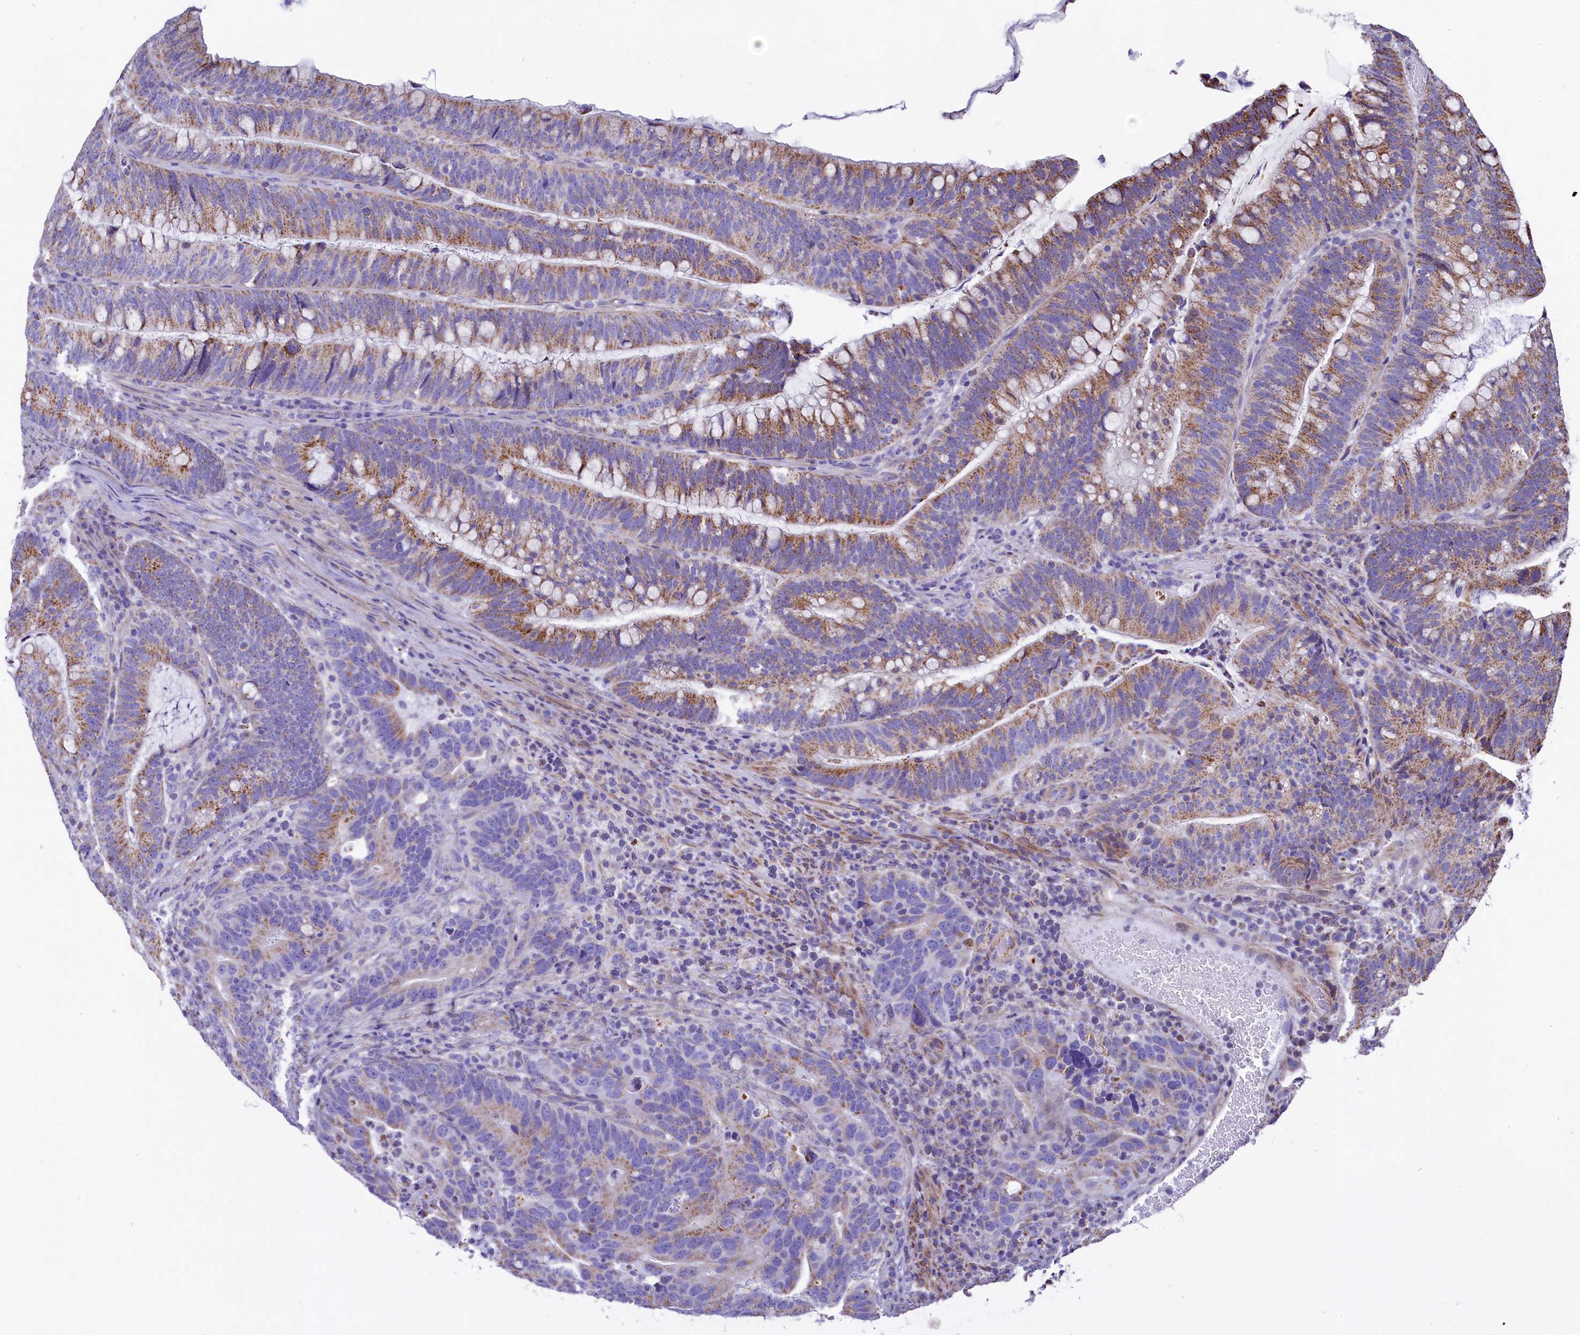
{"staining": {"intensity": "moderate", "quantity": "25%-75%", "location": "cytoplasmic/membranous"}, "tissue": "colorectal cancer", "cell_type": "Tumor cells", "image_type": "cancer", "snomed": [{"axis": "morphology", "description": "Adenocarcinoma, NOS"}, {"axis": "topography", "description": "Colon"}], "caption": "Tumor cells demonstrate medium levels of moderate cytoplasmic/membranous expression in about 25%-75% of cells in colorectal adenocarcinoma.", "gene": "VWCE", "patient": {"sex": "female", "age": 66}}